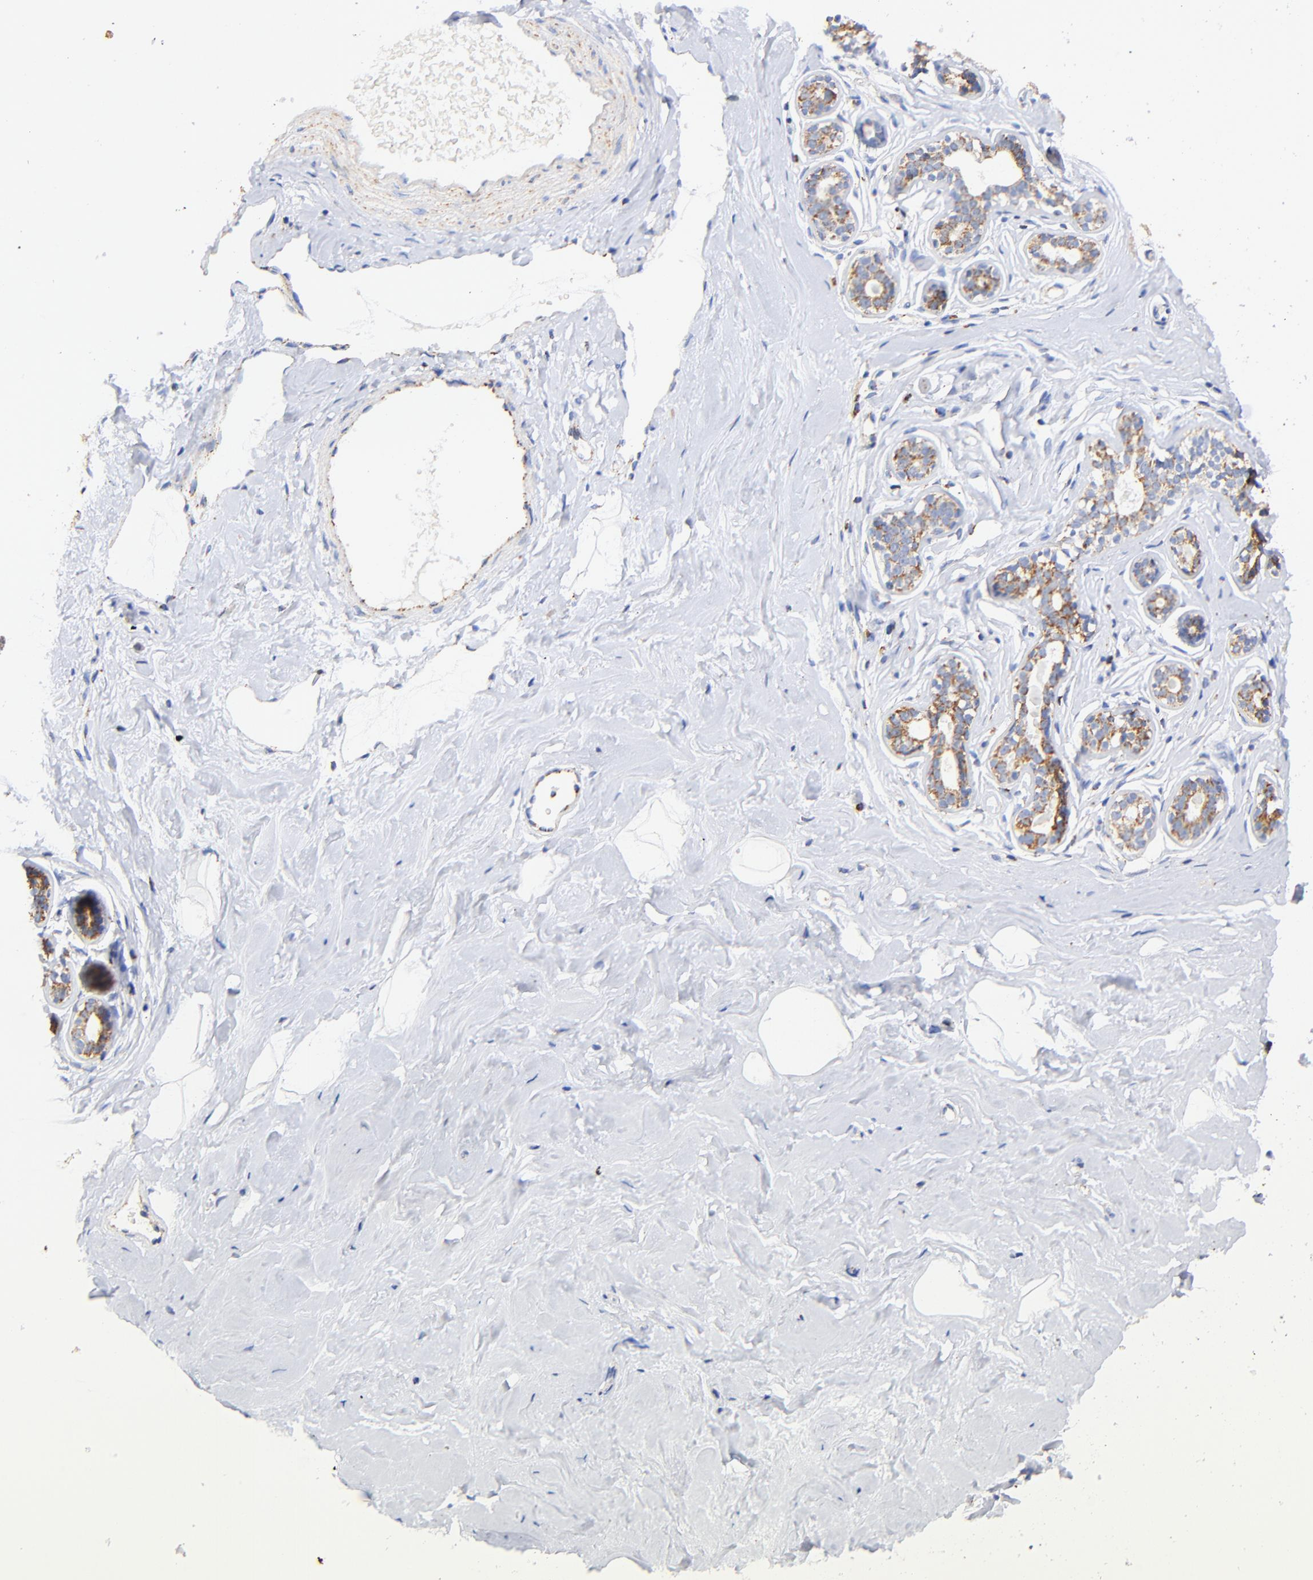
{"staining": {"intensity": "negative", "quantity": "none", "location": "none"}, "tissue": "breast", "cell_type": "Adipocytes", "image_type": "normal", "snomed": [{"axis": "morphology", "description": "Normal tissue, NOS"}, {"axis": "topography", "description": "Breast"}], "caption": "Image shows no significant protein staining in adipocytes of normal breast. Brightfield microscopy of immunohistochemistry stained with DAB (brown) and hematoxylin (blue), captured at high magnification.", "gene": "ATP5F1D", "patient": {"sex": "female", "age": 23}}